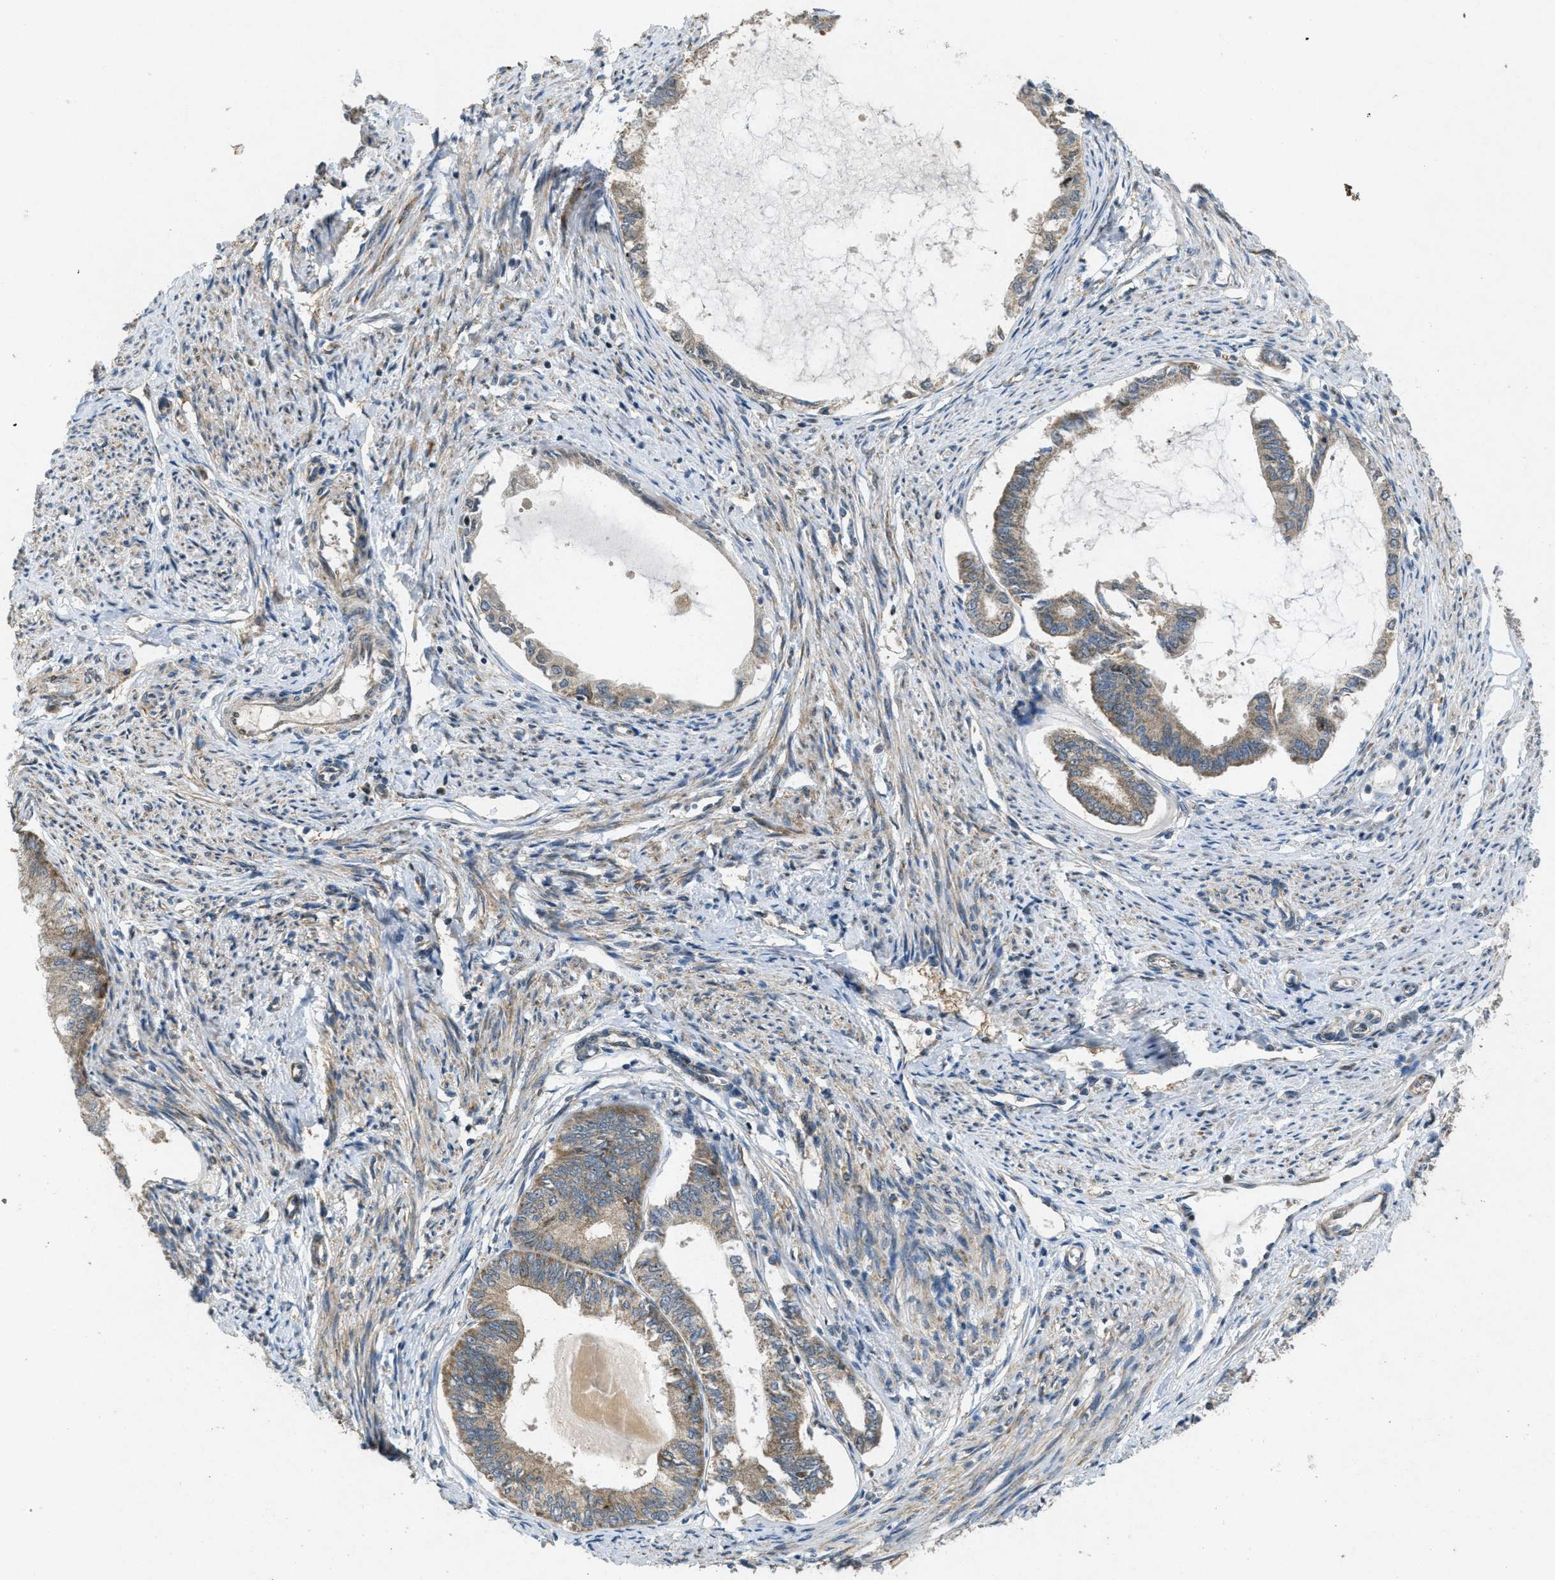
{"staining": {"intensity": "moderate", "quantity": "25%-75%", "location": "cytoplasmic/membranous"}, "tissue": "endometrial cancer", "cell_type": "Tumor cells", "image_type": "cancer", "snomed": [{"axis": "morphology", "description": "Adenocarcinoma, NOS"}, {"axis": "topography", "description": "Endometrium"}], "caption": "Immunohistochemical staining of human endometrial cancer displays moderate cytoplasmic/membranous protein staining in approximately 25%-75% of tumor cells.", "gene": "PPP1R15A", "patient": {"sex": "female", "age": 86}}